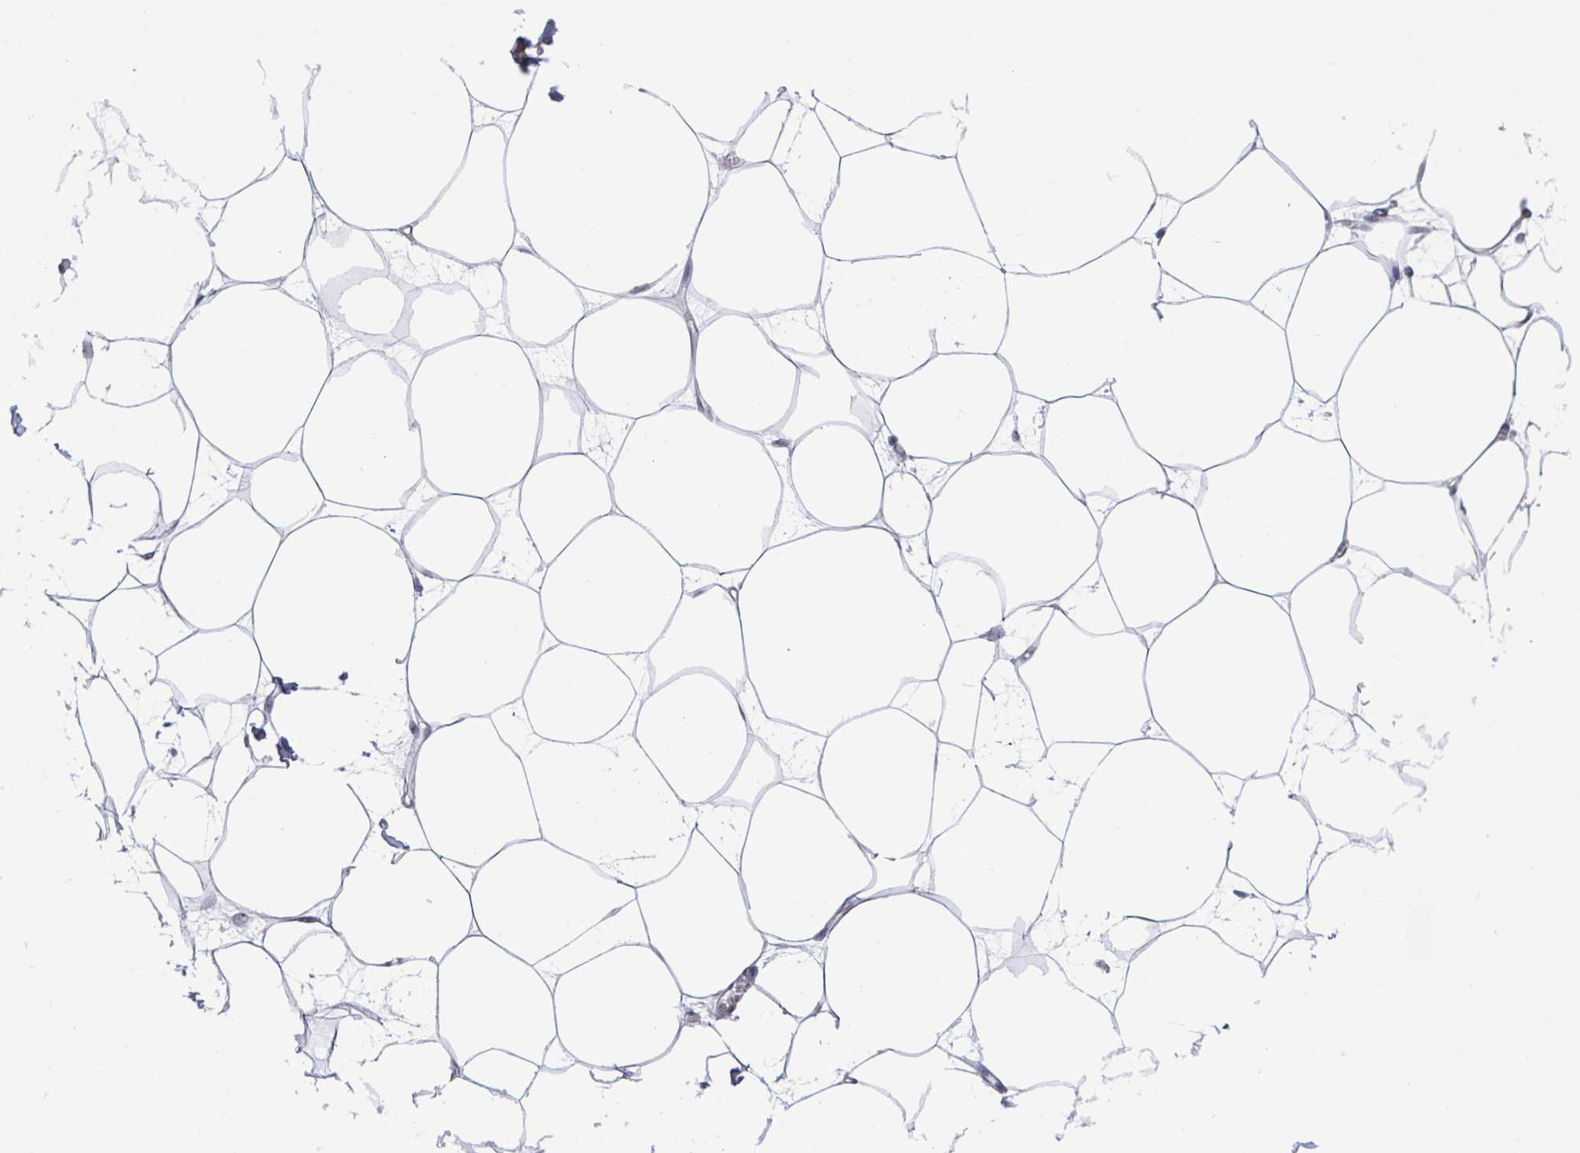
{"staining": {"intensity": "negative", "quantity": "none", "location": "none"}, "tissue": "breast", "cell_type": "Adipocytes", "image_type": "normal", "snomed": [{"axis": "morphology", "description": "Normal tissue, NOS"}, {"axis": "topography", "description": "Breast"}], "caption": "High power microscopy image of an immunohistochemistry image of benign breast, revealing no significant positivity in adipocytes.", "gene": "EXOSC7", "patient": {"sex": "female", "age": 45}}